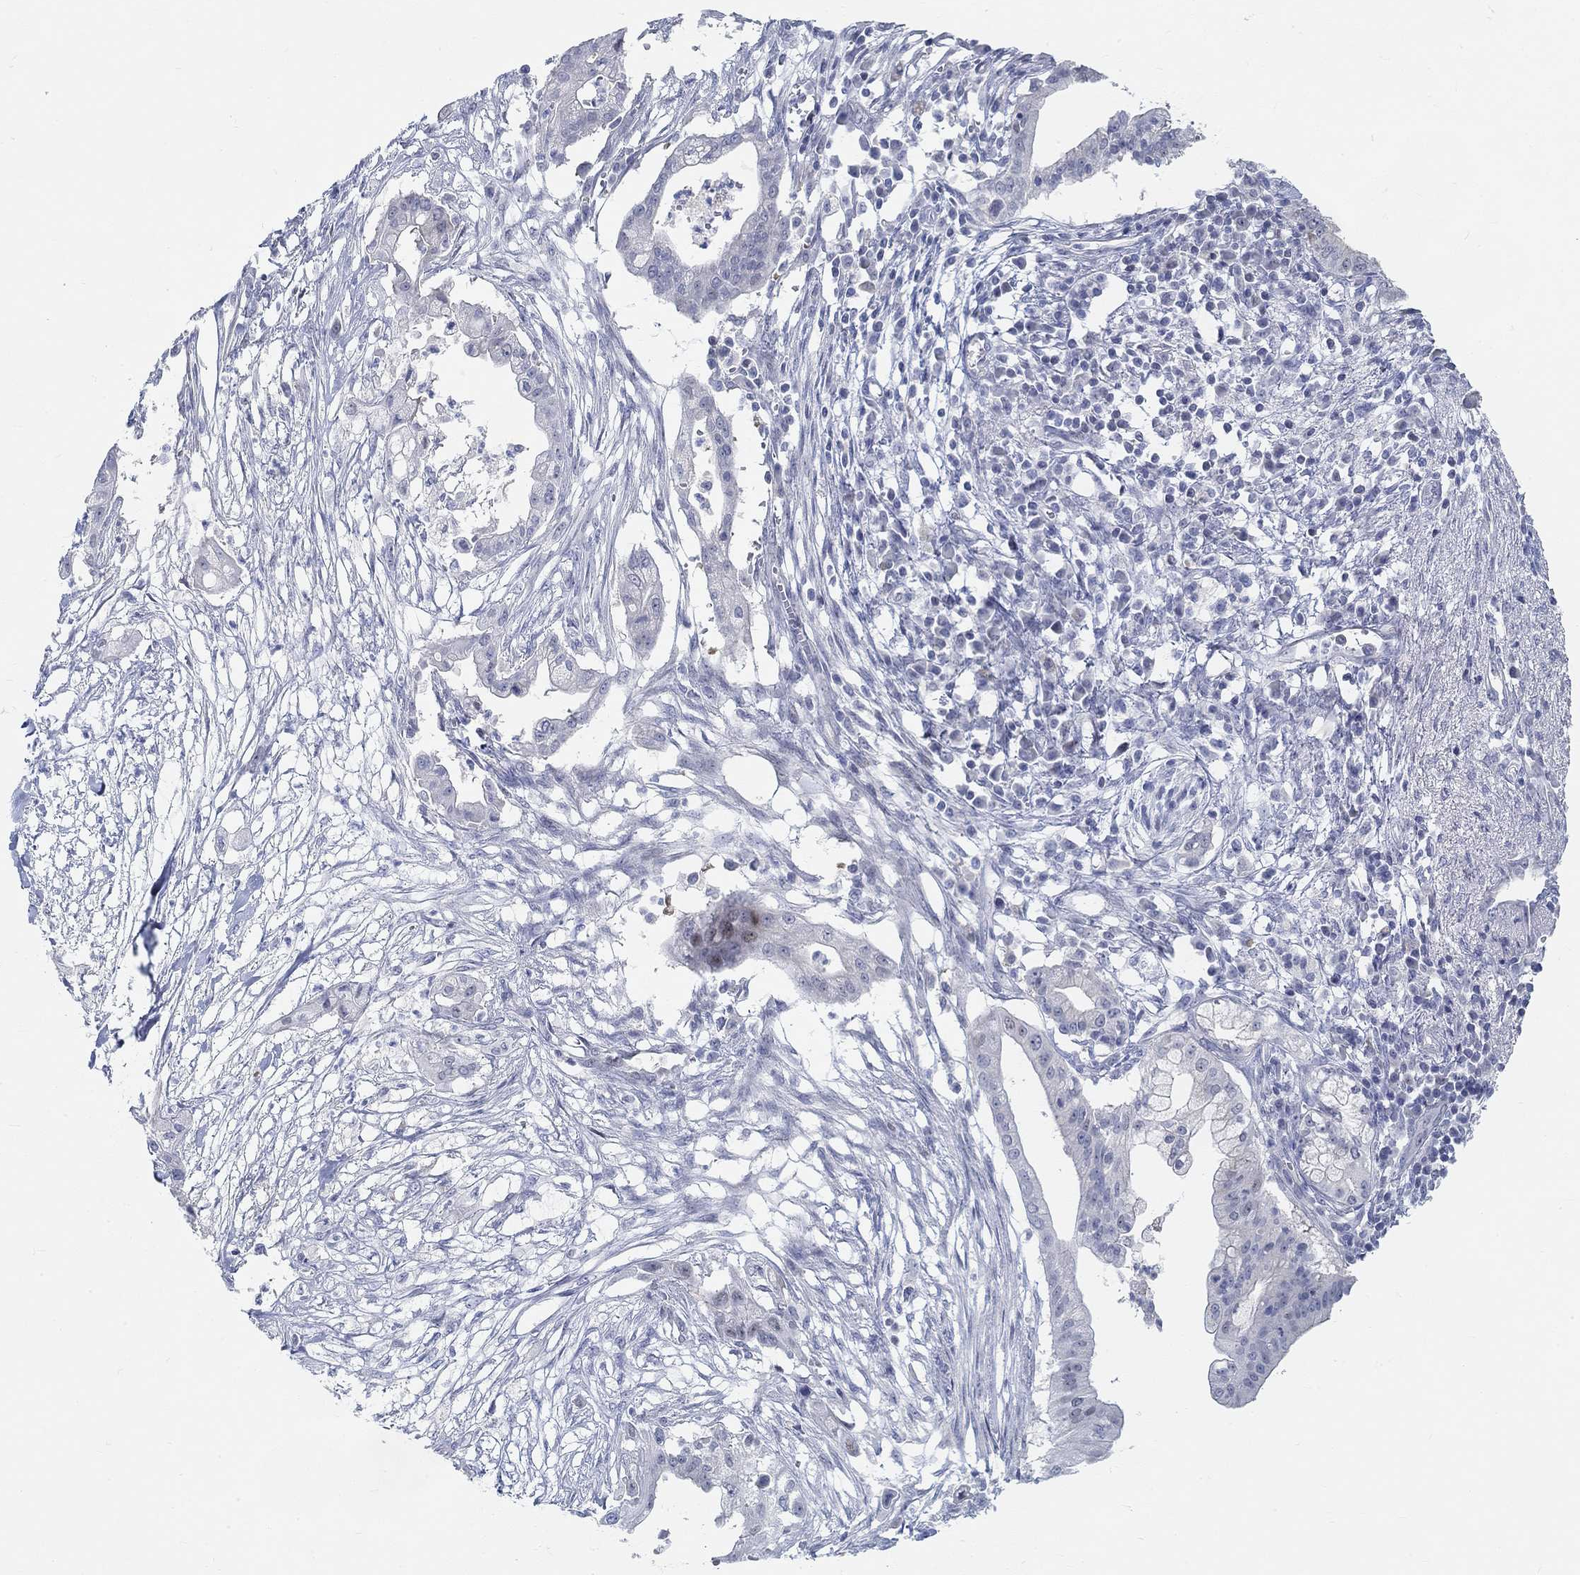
{"staining": {"intensity": "negative", "quantity": "none", "location": "none"}, "tissue": "pancreatic cancer", "cell_type": "Tumor cells", "image_type": "cancer", "snomed": [{"axis": "morphology", "description": "Normal tissue, NOS"}, {"axis": "morphology", "description": "Adenocarcinoma, NOS"}, {"axis": "topography", "description": "Pancreas"}], "caption": "A high-resolution histopathology image shows immunohistochemistry (IHC) staining of adenocarcinoma (pancreatic), which demonstrates no significant staining in tumor cells.", "gene": "SNTG2", "patient": {"sex": "female", "age": 58}}